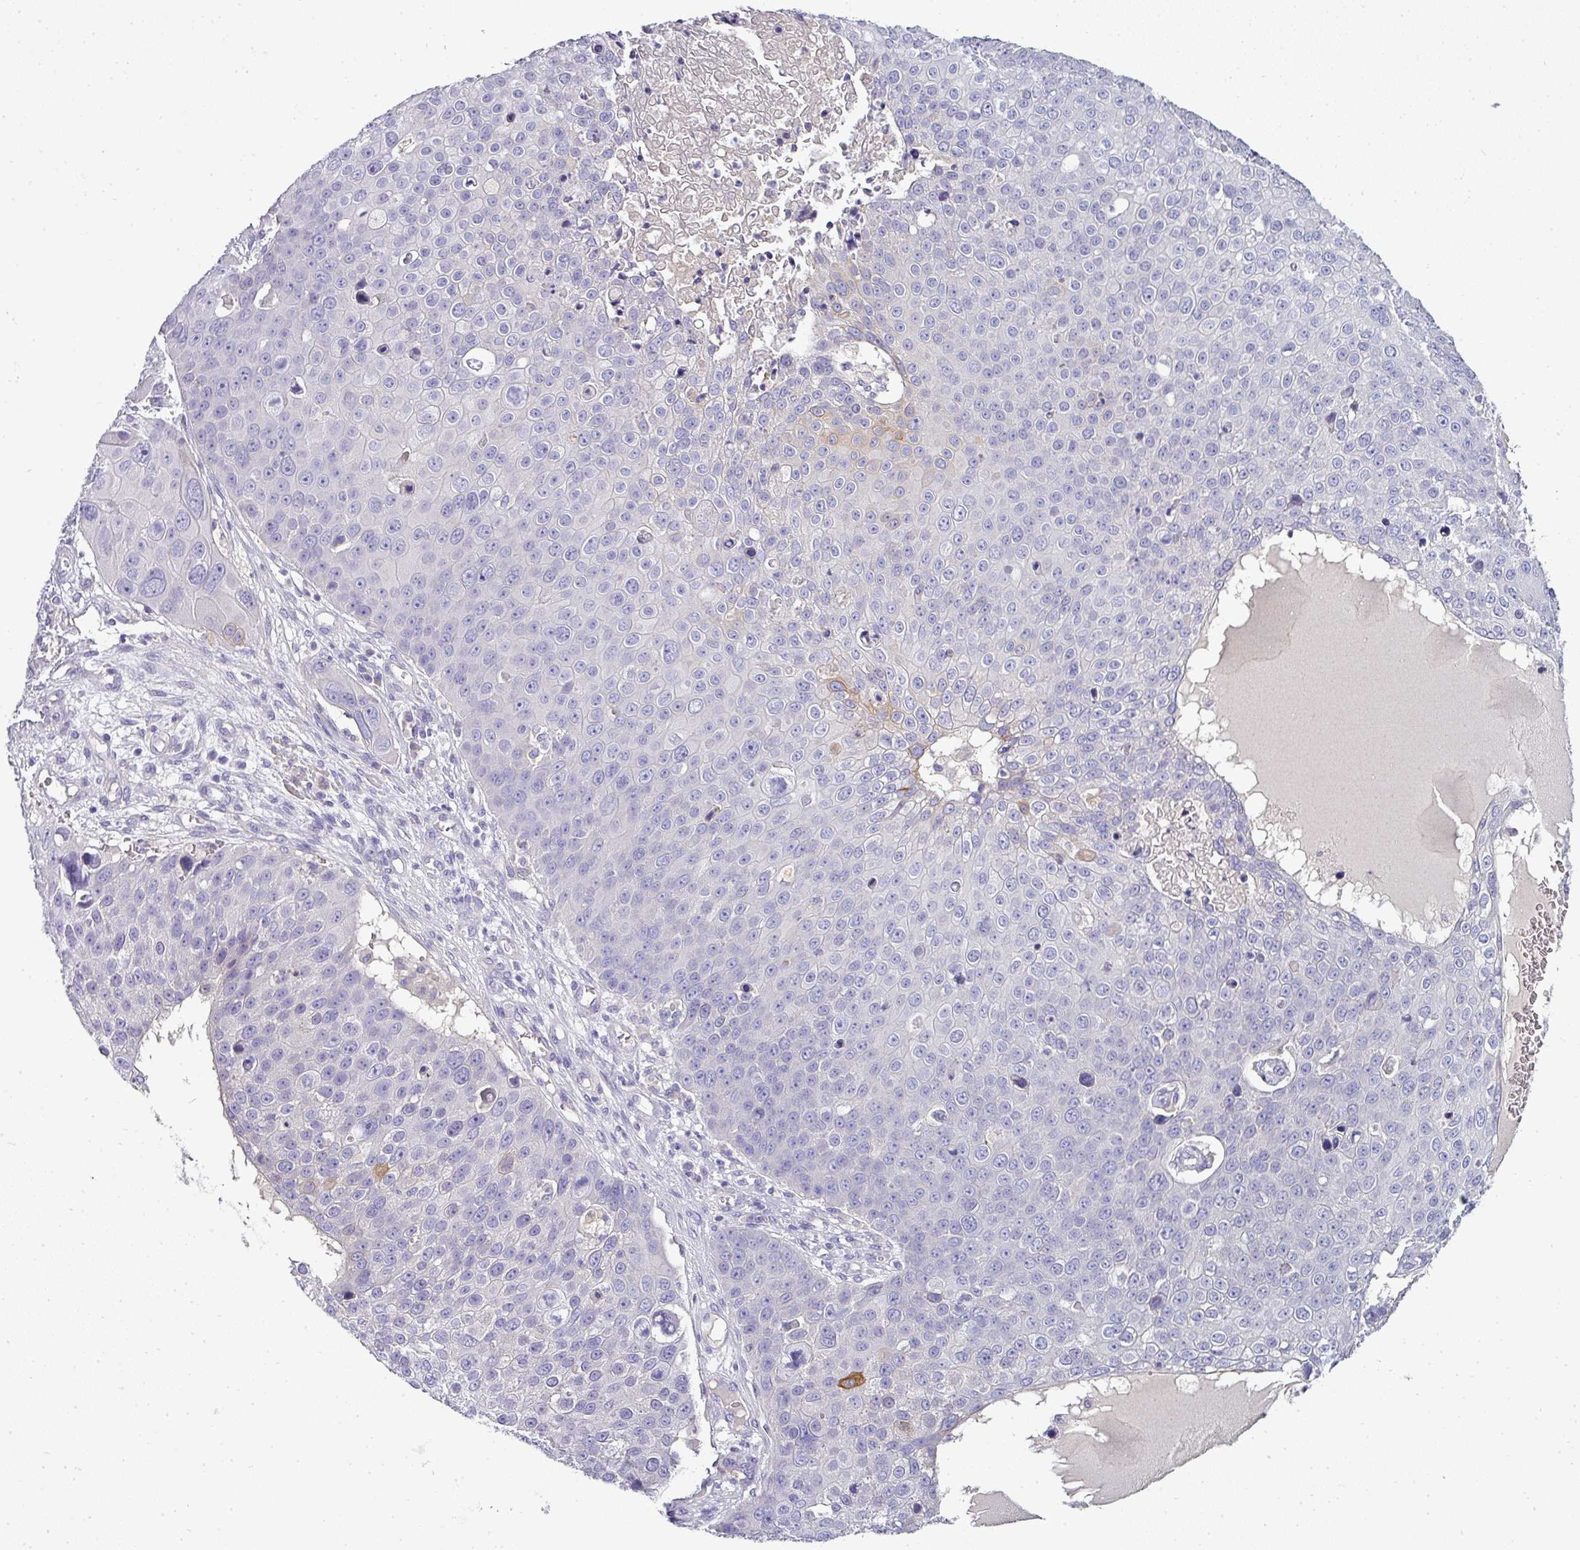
{"staining": {"intensity": "negative", "quantity": "none", "location": "none"}, "tissue": "skin cancer", "cell_type": "Tumor cells", "image_type": "cancer", "snomed": [{"axis": "morphology", "description": "Squamous cell carcinoma, NOS"}, {"axis": "topography", "description": "Skin"}], "caption": "Tumor cells show no significant protein staining in skin cancer. The staining was performed using DAB (3,3'-diaminobenzidine) to visualize the protein expression in brown, while the nuclei were stained in blue with hematoxylin (Magnification: 20x).", "gene": "ASXL3", "patient": {"sex": "male", "age": 71}}